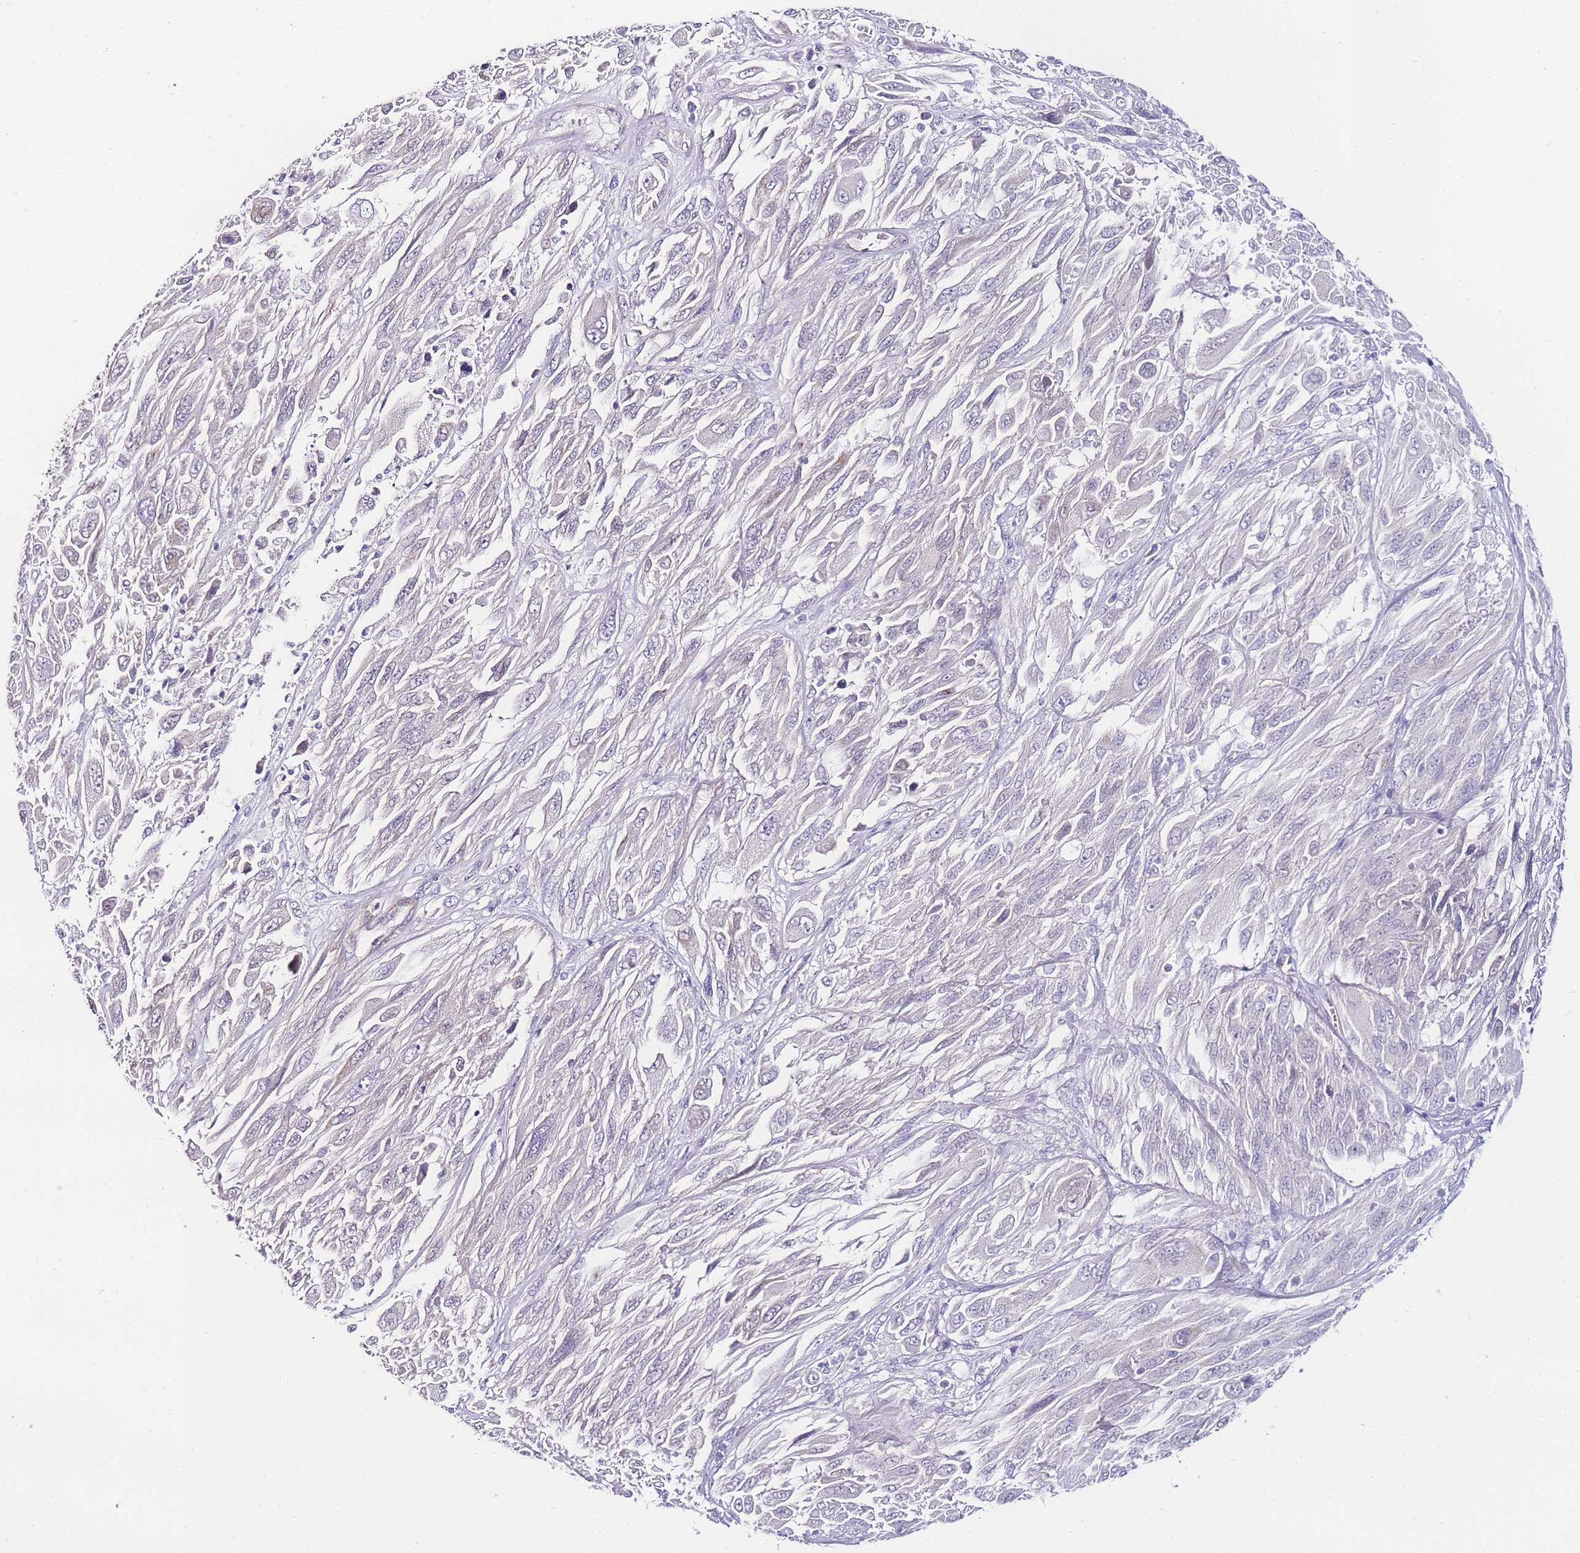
{"staining": {"intensity": "negative", "quantity": "none", "location": "none"}, "tissue": "melanoma", "cell_type": "Tumor cells", "image_type": "cancer", "snomed": [{"axis": "morphology", "description": "Malignant melanoma, NOS"}, {"axis": "topography", "description": "Skin"}], "caption": "IHC image of malignant melanoma stained for a protein (brown), which shows no staining in tumor cells.", "gene": "PDCD7", "patient": {"sex": "female", "age": 91}}